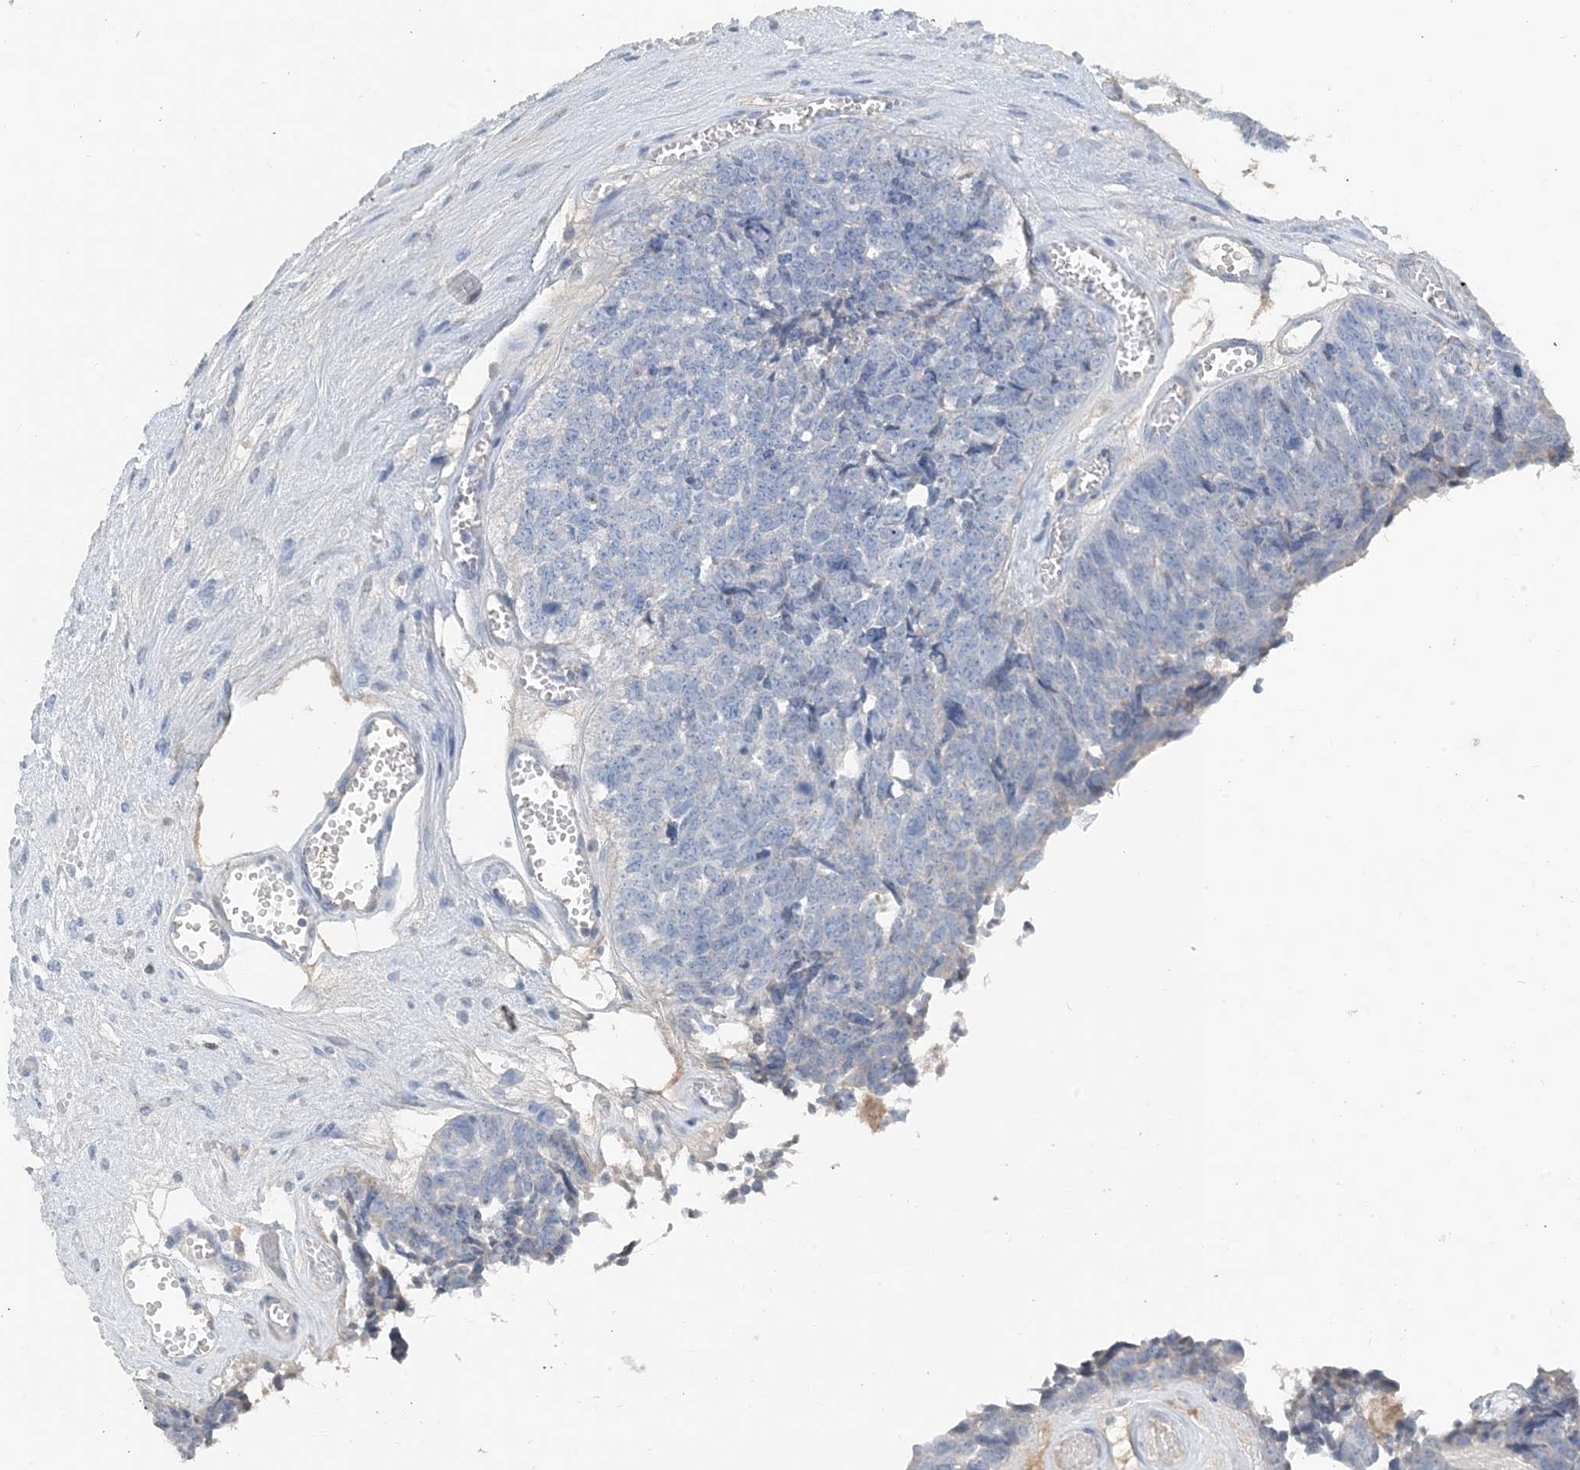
{"staining": {"intensity": "negative", "quantity": "none", "location": "none"}, "tissue": "ovarian cancer", "cell_type": "Tumor cells", "image_type": "cancer", "snomed": [{"axis": "morphology", "description": "Cystadenocarcinoma, serous, NOS"}, {"axis": "topography", "description": "Ovary"}], "caption": "Immunohistochemical staining of ovarian serous cystadenocarcinoma displays no significant positivity in tumor cells.", "gene": "CTRL", "patient": {"sex": "female", "age": 79}}